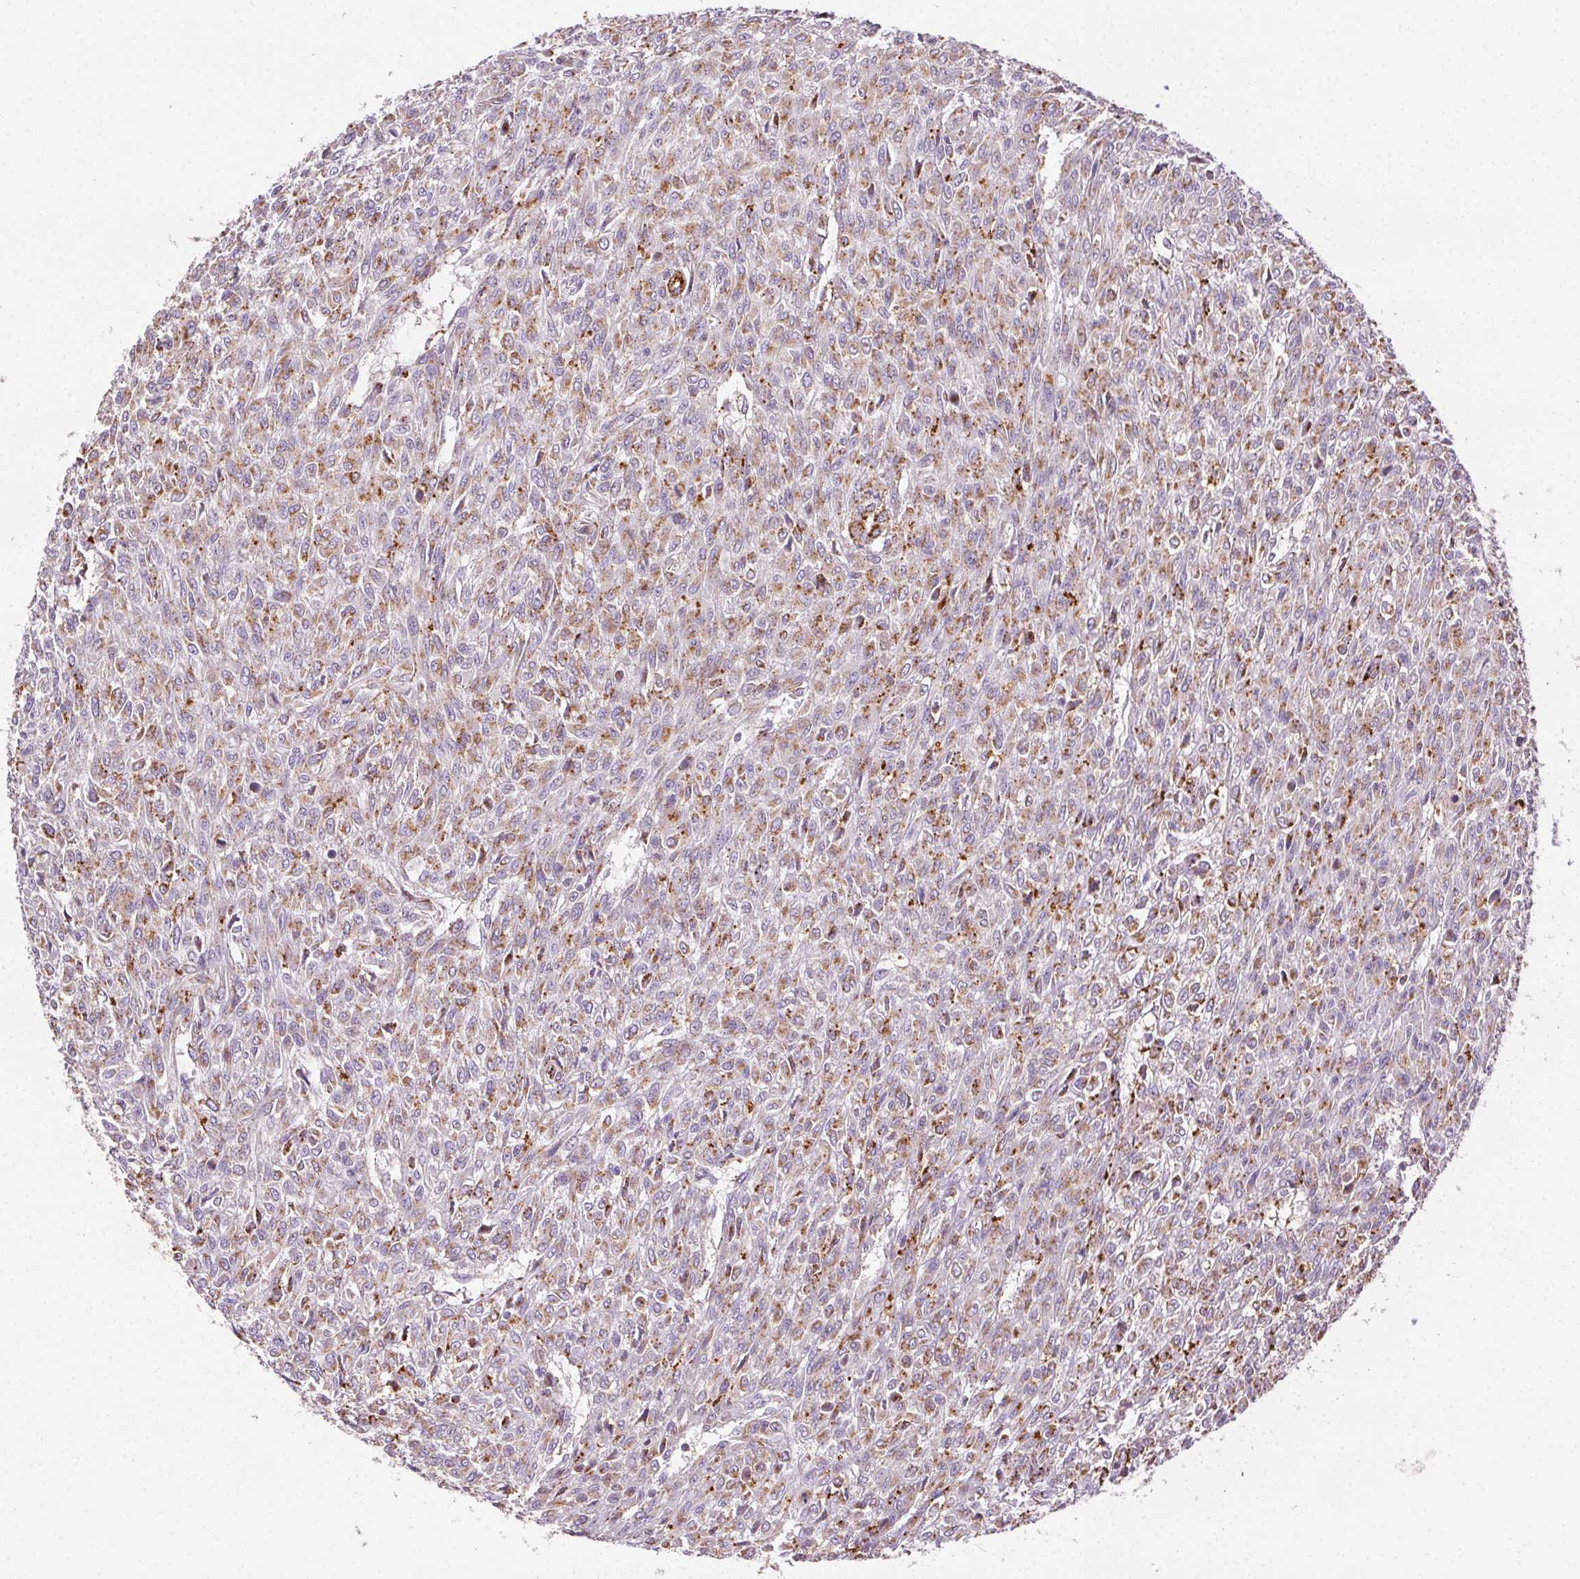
{"staining": {"intensity": "moderate", "quantity": "<25%", "location": "cytoplasmic/membranous"}, "tissue": "renal cancer", "cell_type": "Tumor cells", "image_type": "cancer", "snomed": [{"axis": "morphology", "description": "Adenocarcinoma, NOS"}, {"axis": "topography", "description": "Kidney"}], "caption": "Brown immunohistochemical staining in human renal cancer (adenocarcinoma) shows moderate cytoplasmic/membranous expression in about <25% of tumor cells.", "gene": "SCPEP1", "patient": {"sex": "male", "age": 58}}